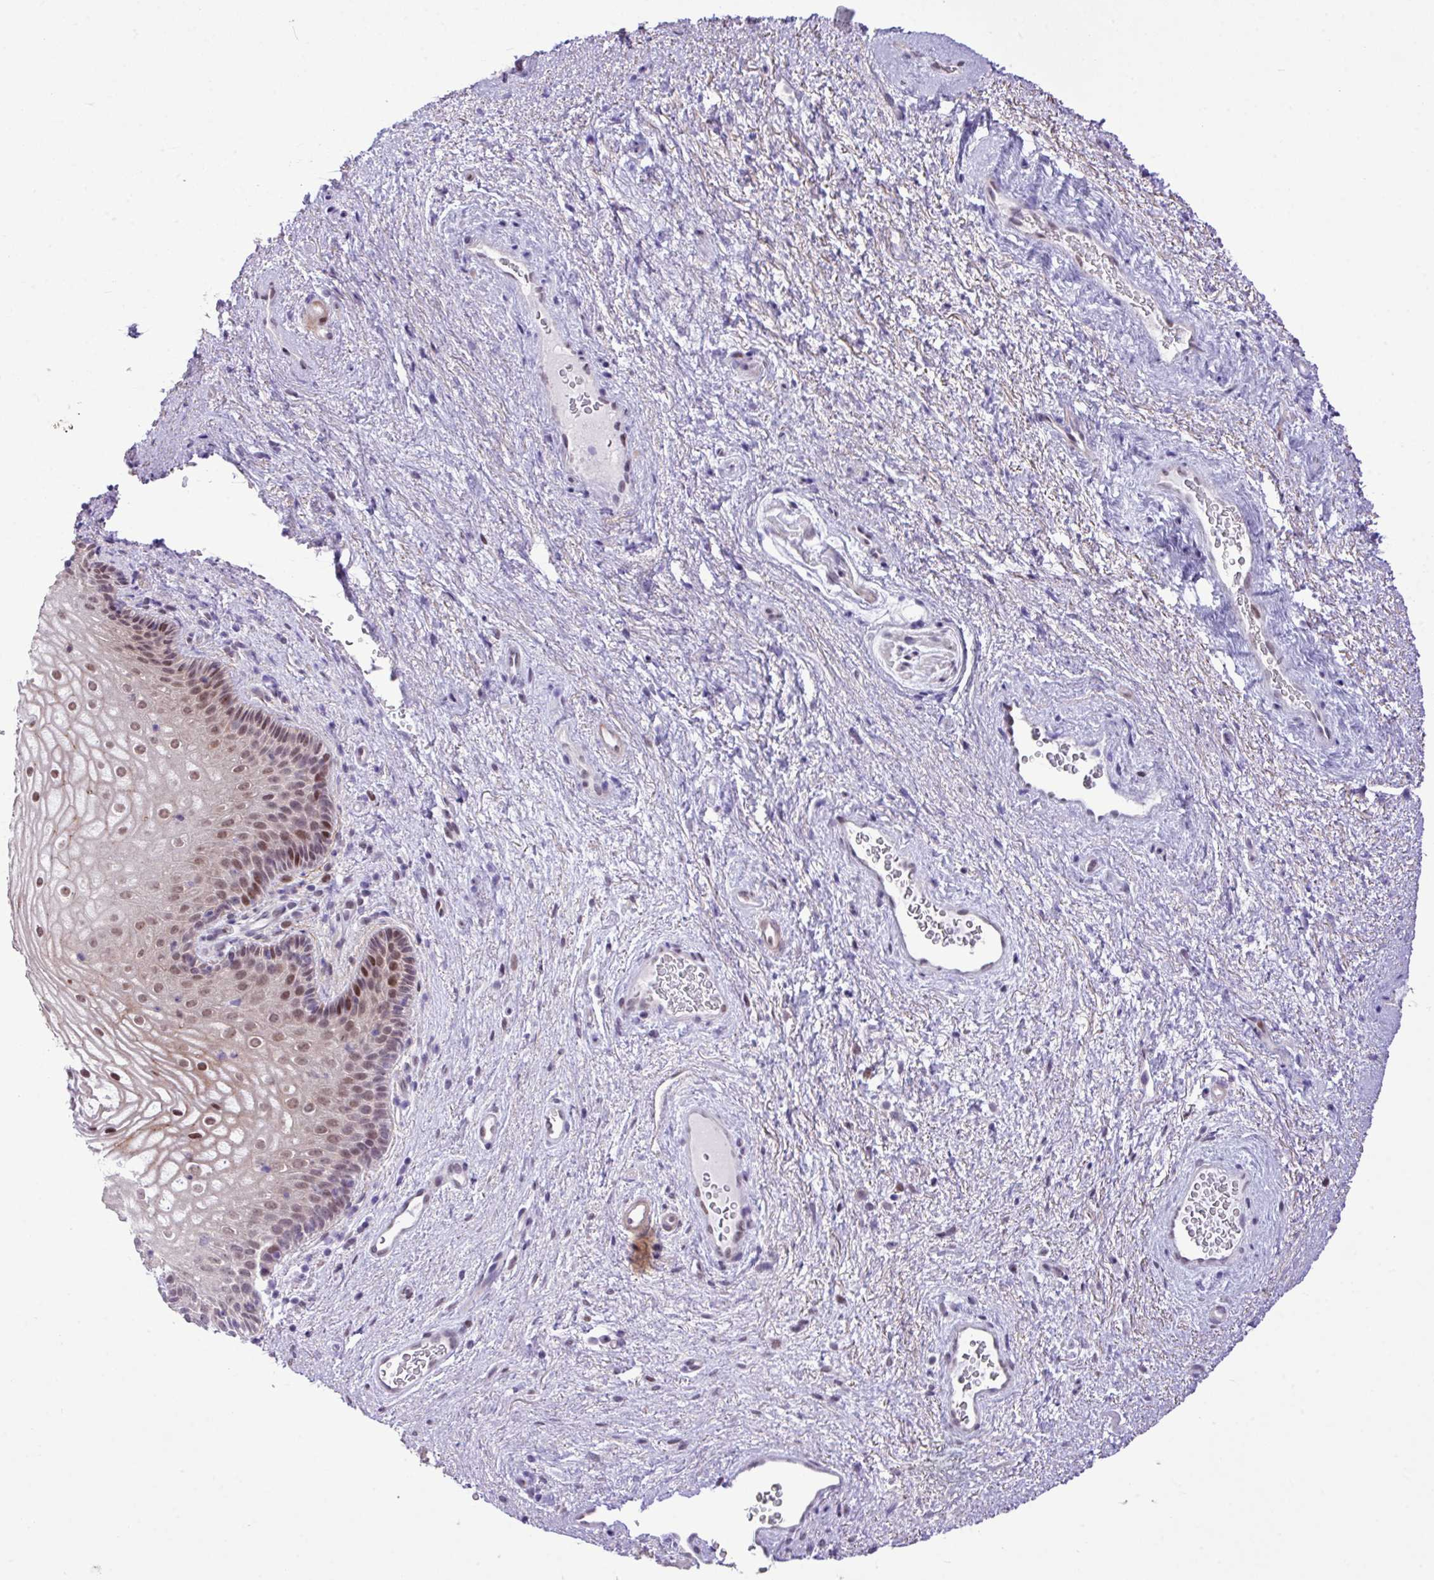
{"staining": {"intensity": "moderate", "quantity": "25%-75%", "location": "cytoplasmic/membranous,nuclear"}, "tissue": "vagina", "cell_type": "Squamous epithelial cells", "image_type": "normal", "snomed": [{"axis": "morphology", "description": "Normal tissue, NOS"}, {"axis": "topography", "description": "Vagina"}], "caption": "Immunohistochemical staining of unremarkable vagina displays moderate cytoplasmic/membranous,nuclear protein staining in approximately 25%-75% of squamous epithelial cells. The staining is performed using DAB (3,3'-diaminobenzidine) brown chromogen to label protein expression. The nuclei are counter-stained blue using hematoxylin.", "gene": "YLPM1", "patient": {"sex": "female", "age": 47}}